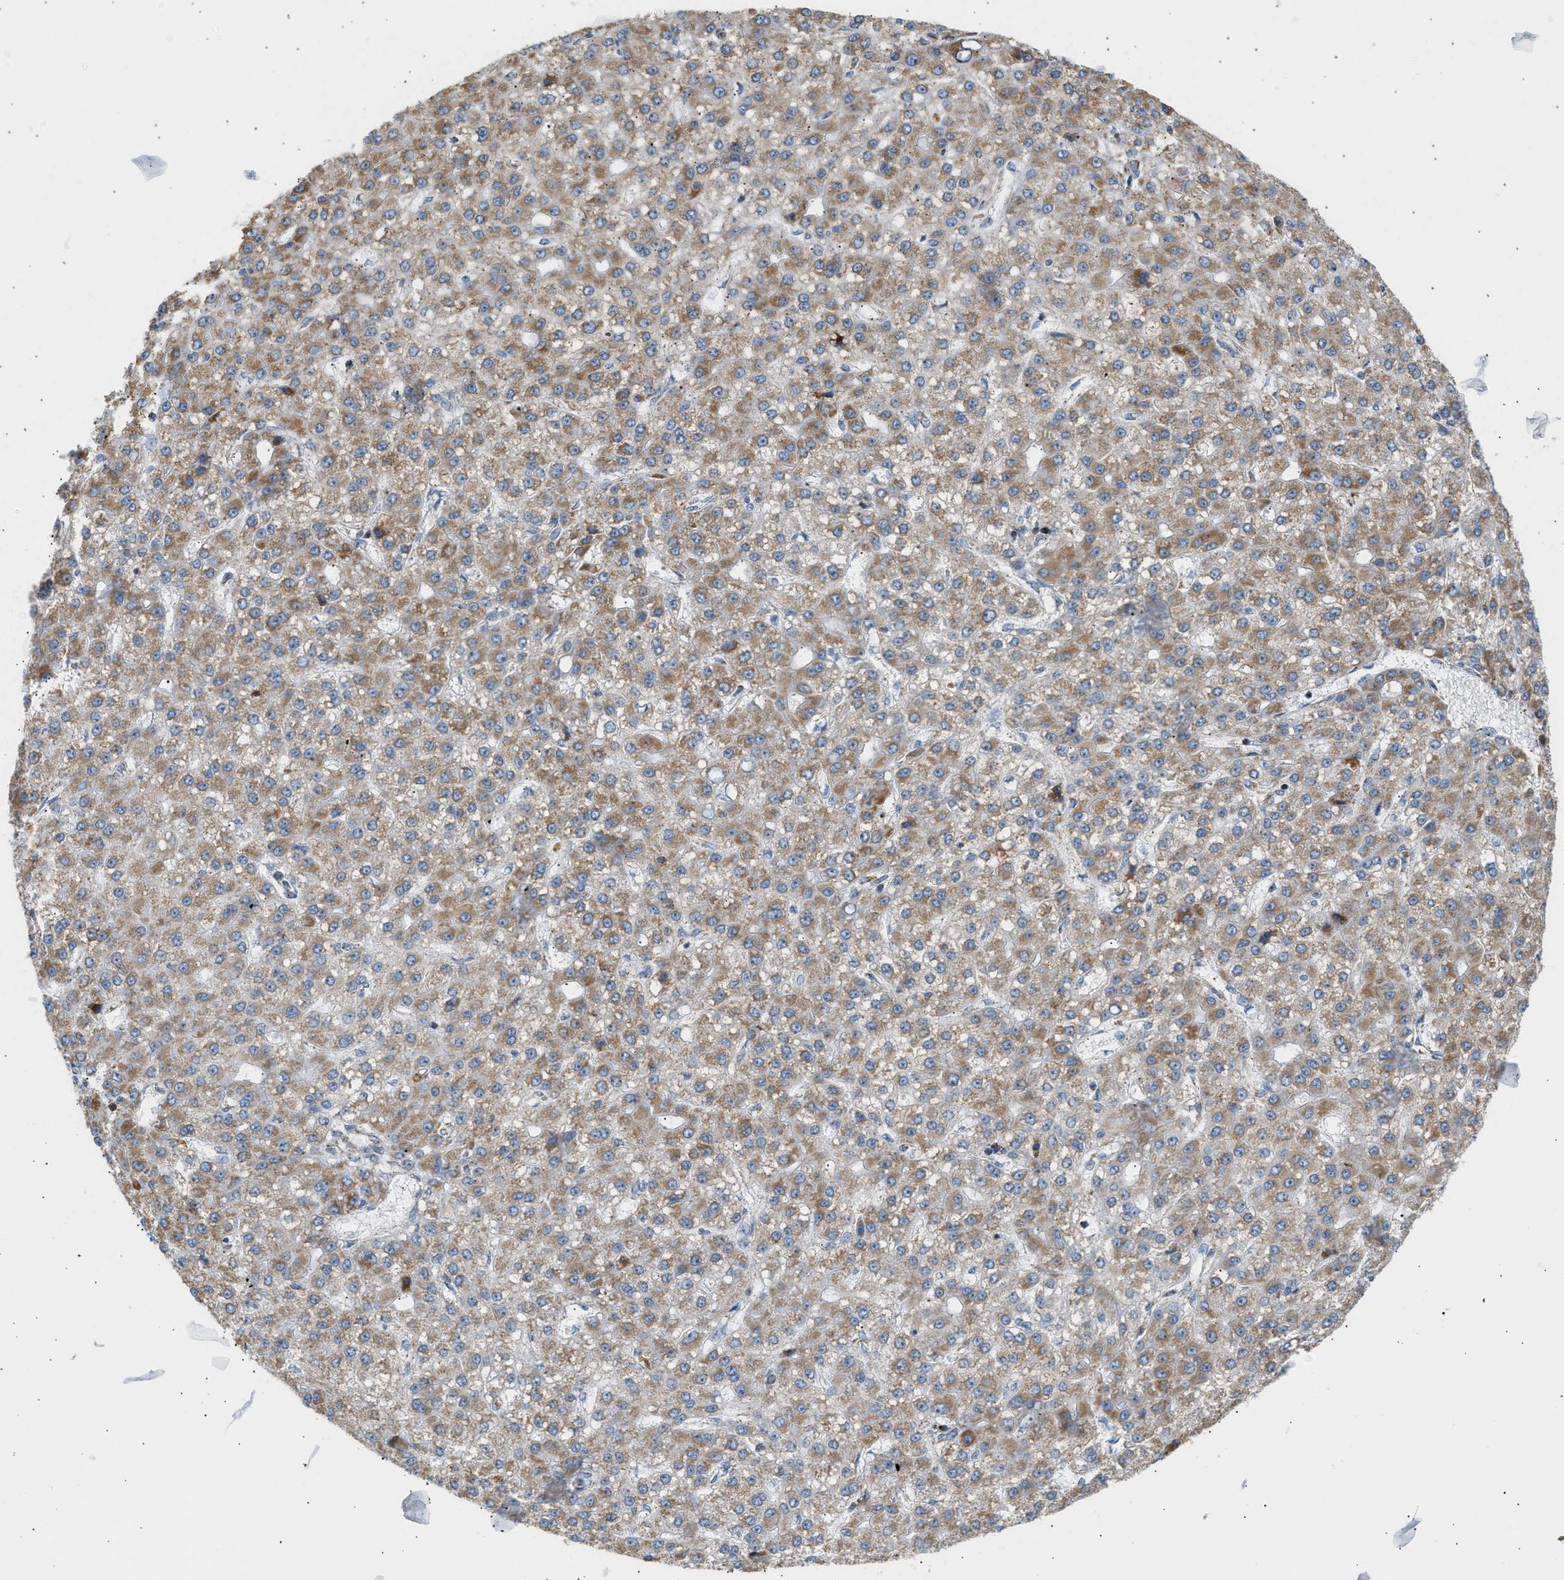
{"staining": {"intensity": "moderate", "quantity": ">75%", "location": "cytoplasmic/membranous"}, "tissue": "liver cancer", "cell_type": "Tumor cells", "image_type": "cancer", "snomed": [{"axis": "morphology", "description": "Carcinoma, Hepatocellular, NOS"}, {"axis": "topography", "description": "Liver"}], "caption": "Protein analysis of liver cancer (hepatocellular carcinoma) tissue exhibits moderate cytoplasmic/membranous positivity in approximately >75% of tumor cells. (brown staining indicates protein expression, while blue staining denotes nuclei).", "gene": "OGDH", "patient": {"sex": "male", "age": 67}}